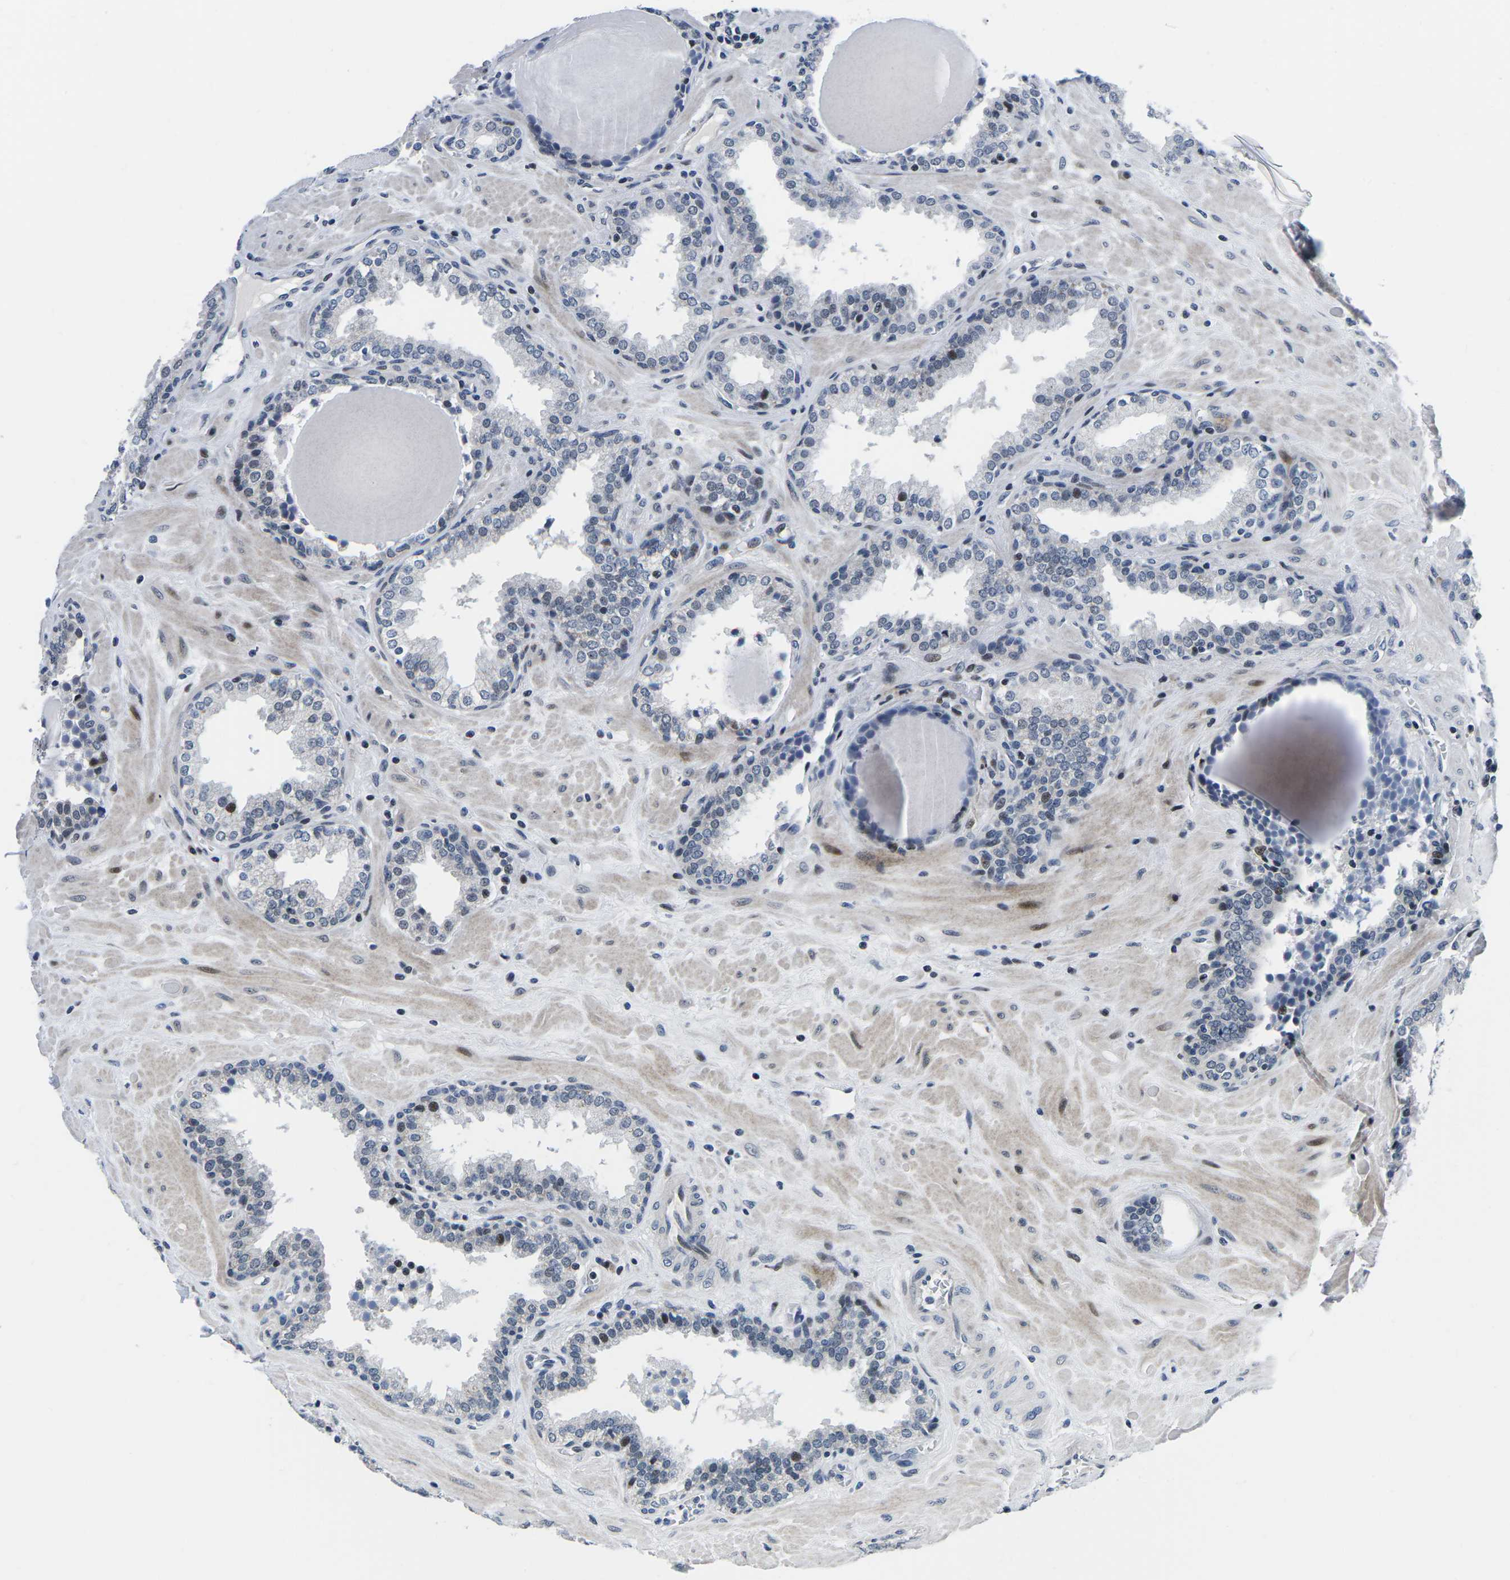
{"staining": {"intensity": "negative", "quantity": "none", "location": "none"}, "tissue": "prostate", "cell_type": "Glandular cells", "image_type": "normal", "snomed": [{"axis": "morphology", "description": "Normal tissue, NOS"}, {"axis": "topography", "description": "Prostate"}], "caption": "This is an immunohistochemistry photomicrograph of benign human prostate. There is no staining in glandular cells.", "gene": "CDC73", "patient": {"sex": "male", "age": 51}}